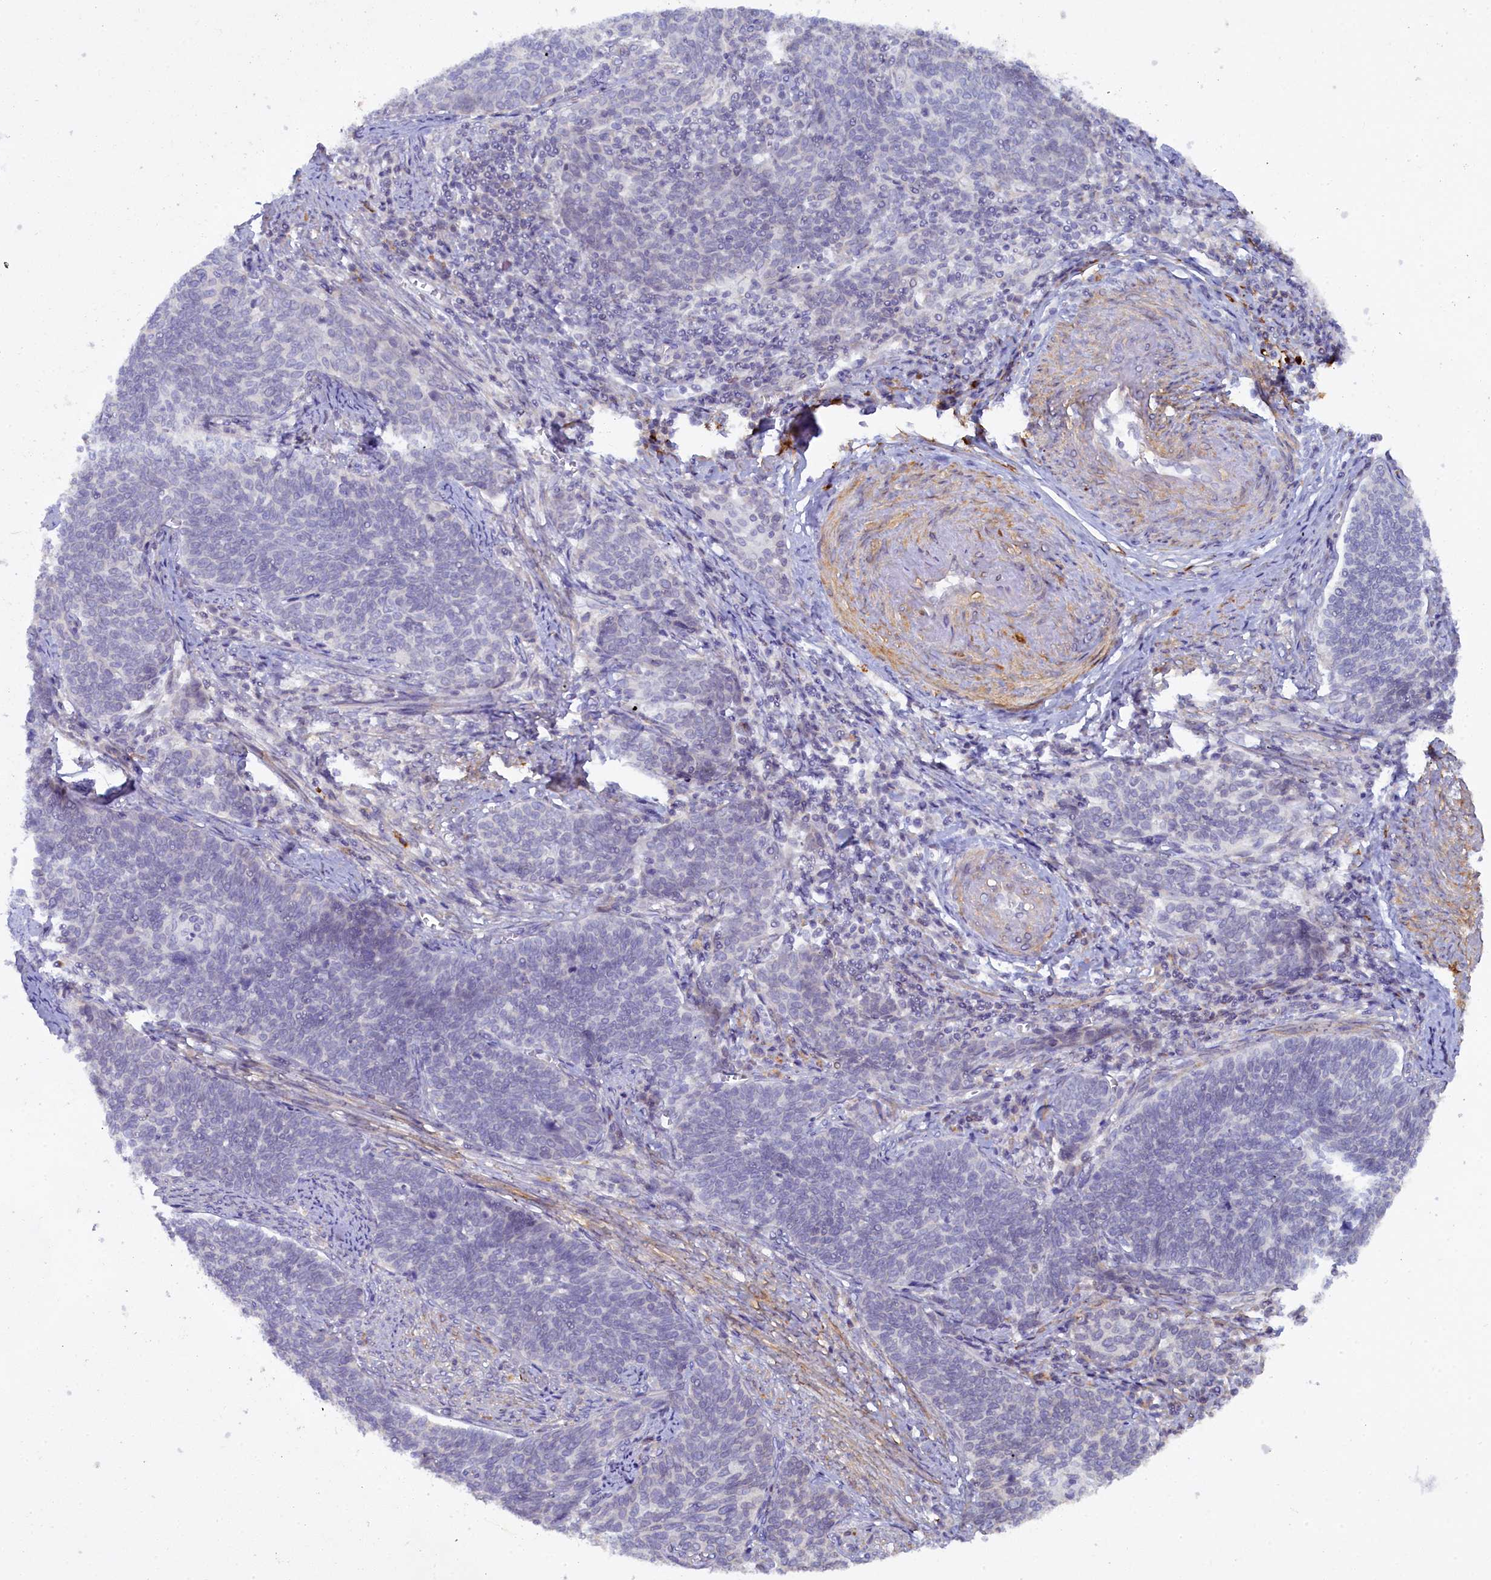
{"staining": {"intensity": "negative", "quantity": "none", "location": "none"}, "tissue": "cervical cancer", "cell_type": "Tumor cells", "image_type": "cancer", "snomed": [{"axis": "morphology", "description": "Squamous cell carcinoma, NOS"}, {"axis": "topography", "description": "Cervix"}], "caption": "High power microscopy histopathology image of an immunohistochemistry histopathology image of squamous cell carcinoma (cervical), revealing no significant staining in tumor cells.", "gene": "POGLUT3", "patient": {"sex": "female", "age": 39}}